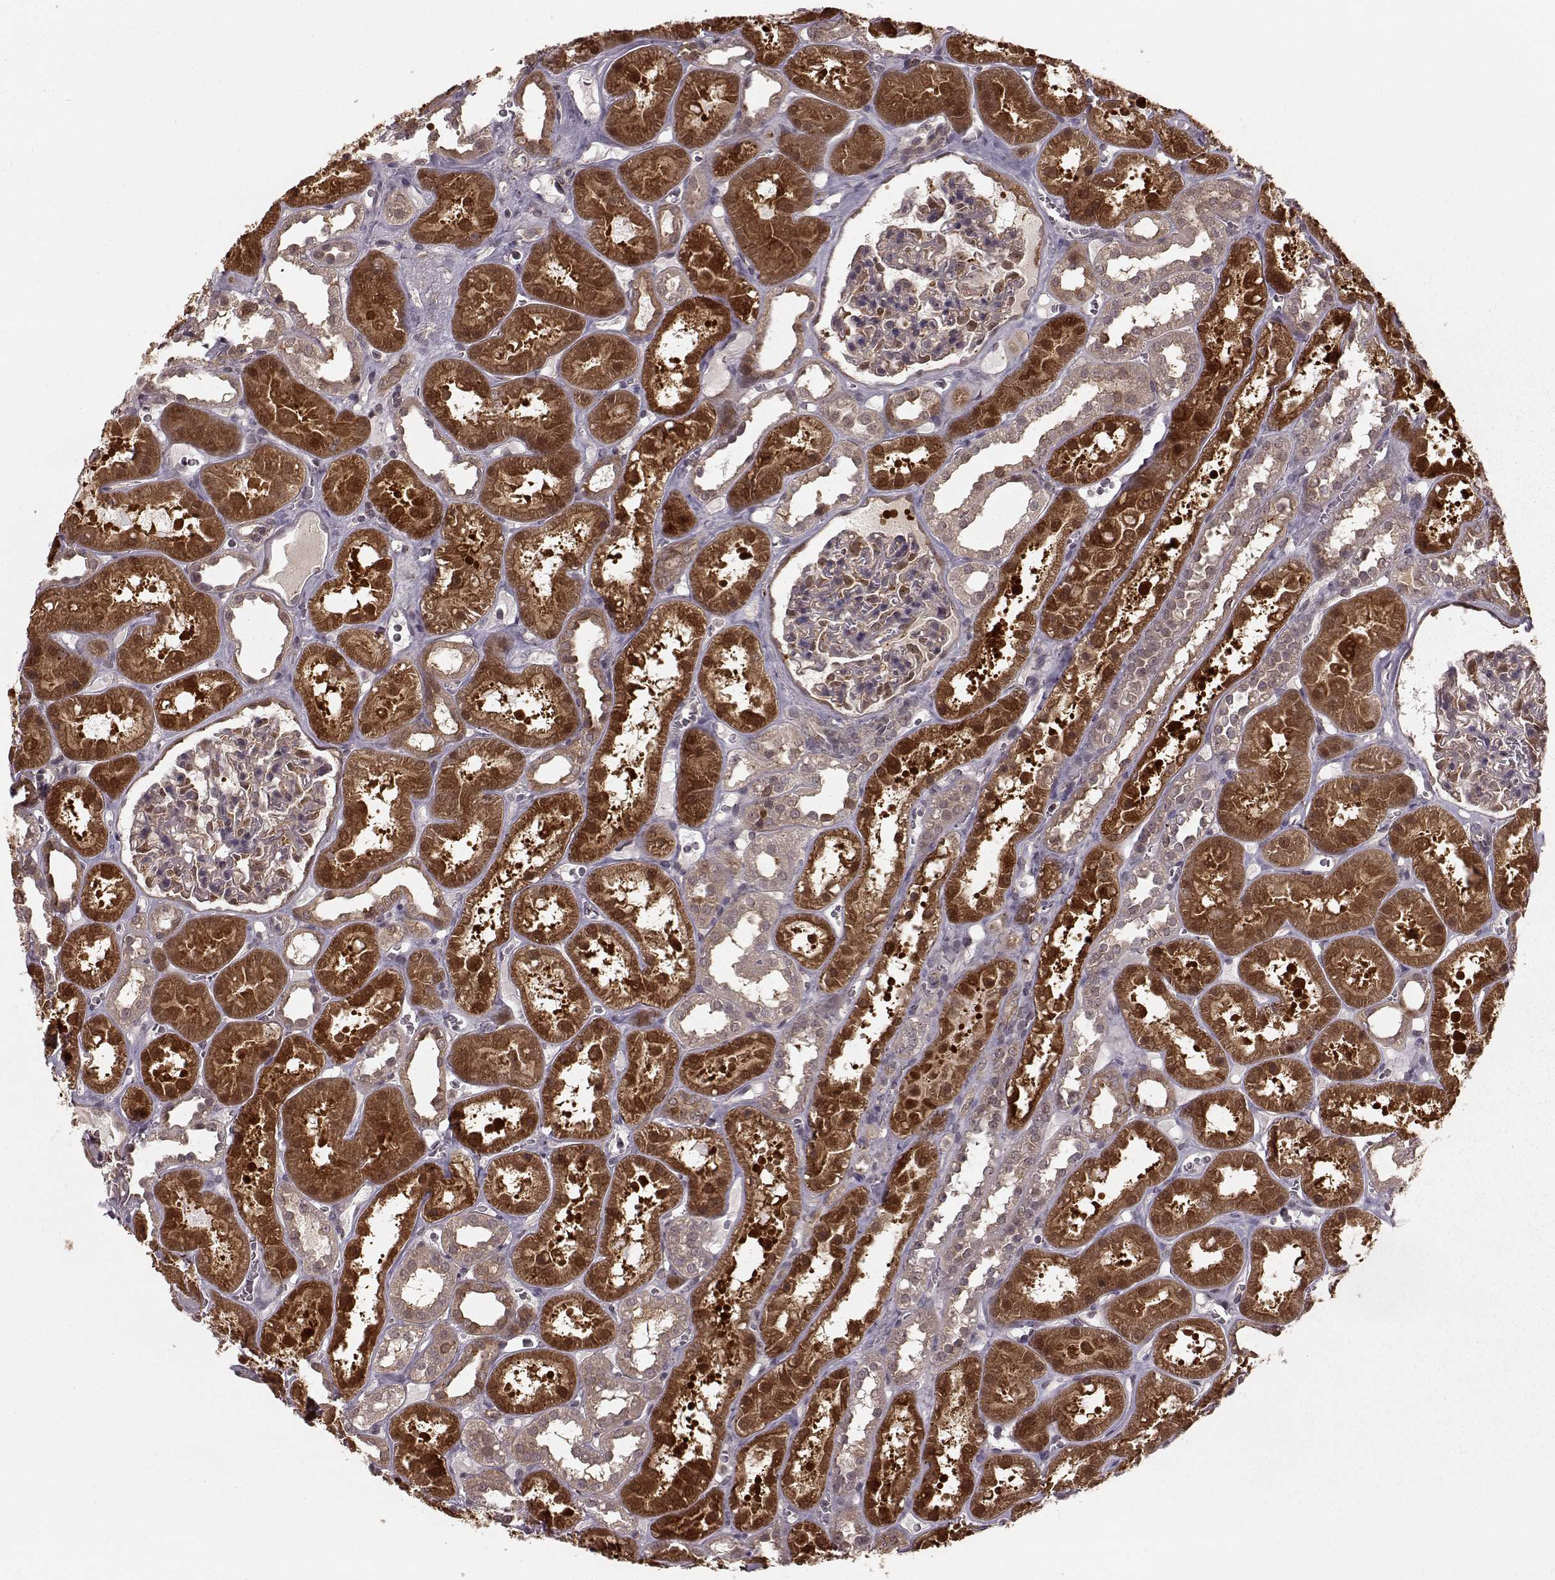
{"staining": {"intensity": "weak", "quantity": "25%-75%", "location": "cytoplasmic/membranous"}, "tissue": "kidney", "cell_type": "Cells in glomeruli", "image_type": "normal", "snomed": [{"axis": "morphology", "description": "Normal tissue, NOS"}, {"axis": "topography", "description": "Kidney"}], "caption": "The photomicrograph demonstrates immunohistochemical staining of benign kidney. There is weak cytoplasmic/membranous staining is identified in about 25%-75% of cells in glomeruli. The staining was performed using DAB (3,3'-diaminobenzidine), with brown indicating positive protein expression. Nuclei are stained blue with hematoxylin.", "gene": "GSS", "patient": {"sex": "female", "age": 41}}